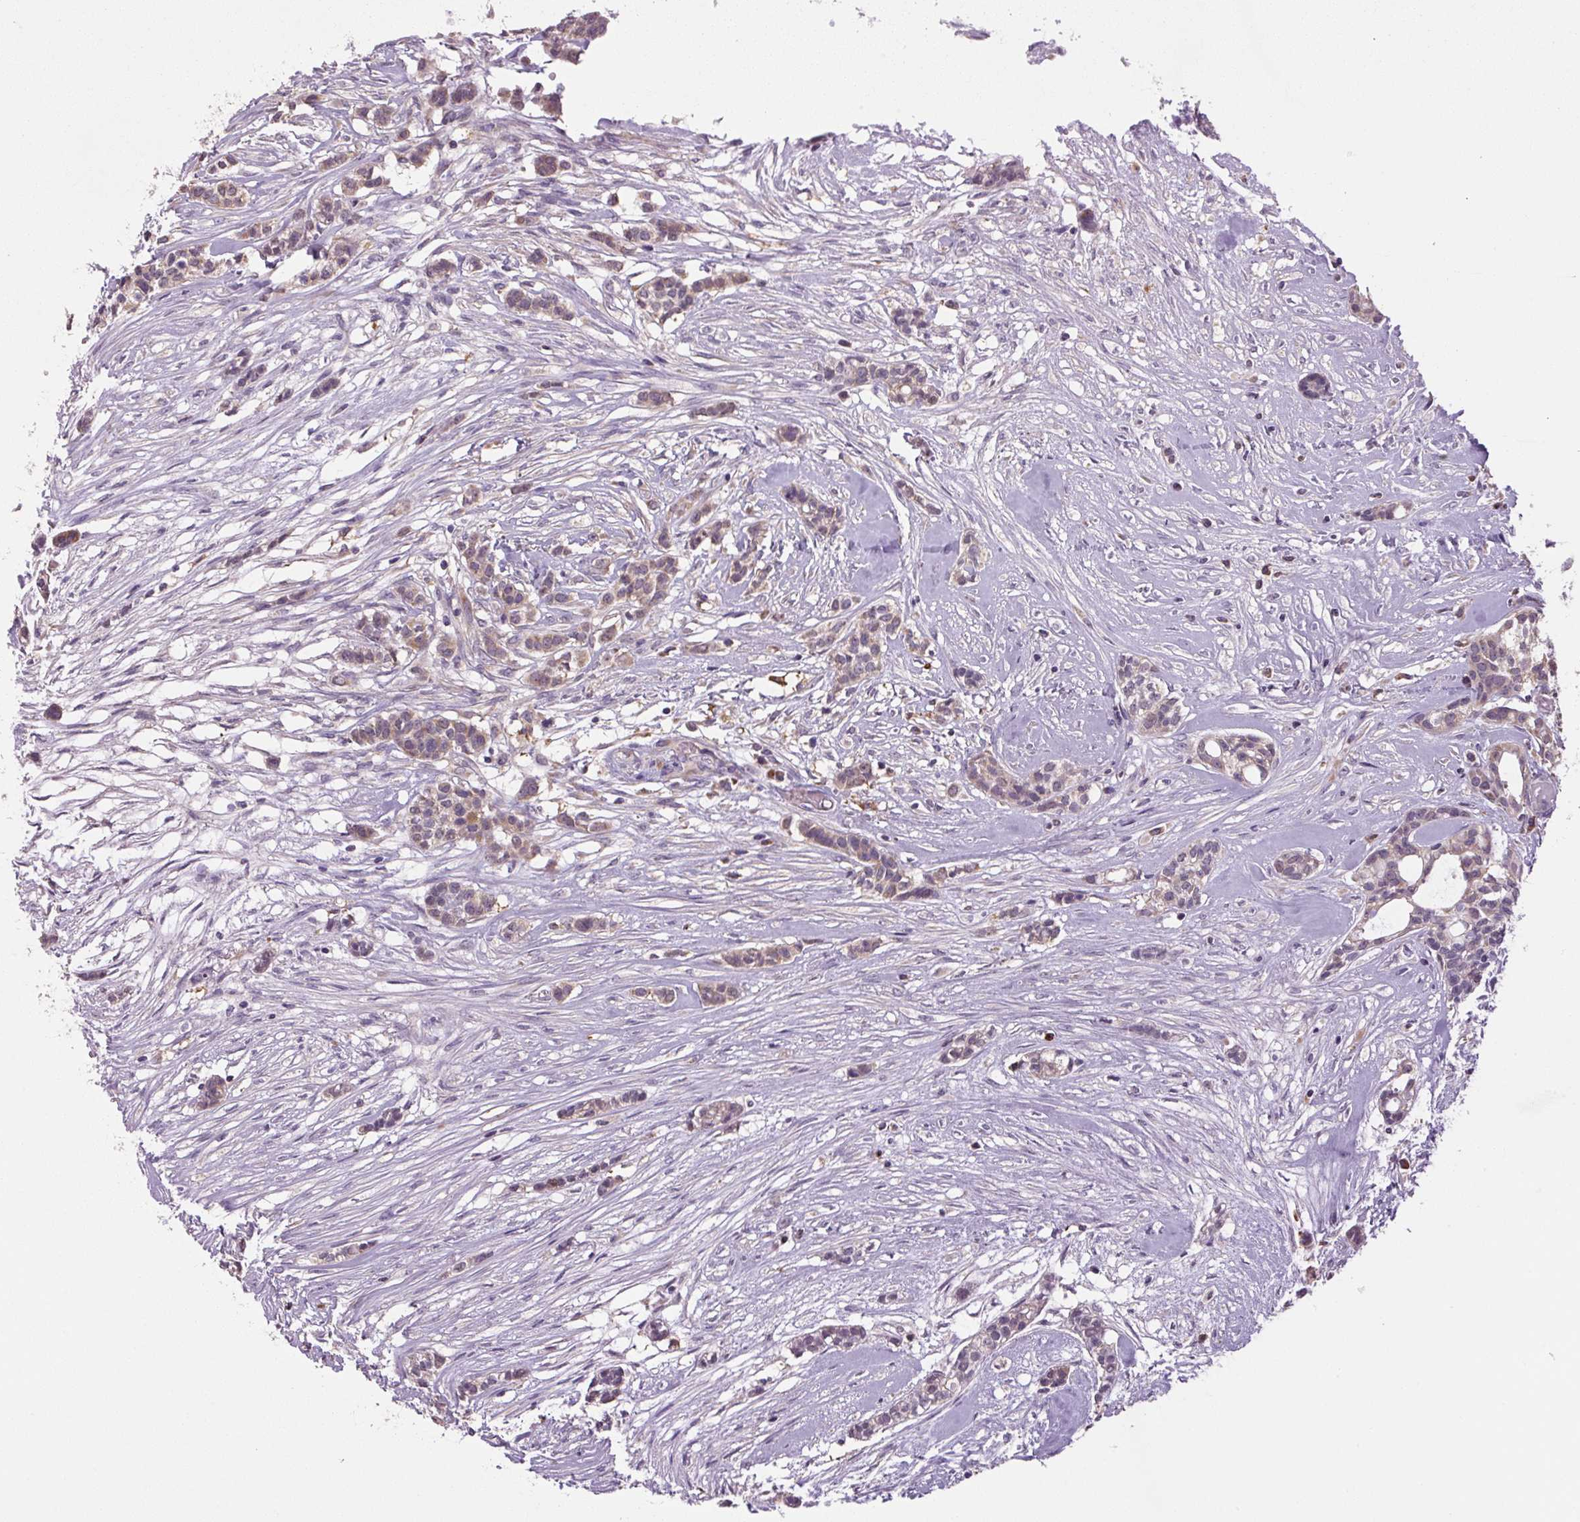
{"staining": {"intensity": "weak", "quantity": ">75%", "location": "cytoplasmic/membranous"}, "tissue": "head and neck cancer", "cell_type": "Tumor cells", "image_type": "cancer", "snomed": [{"axis": "morphology", "description": "Adenocarcinoma, NOS"}, {"axis": "topography", "description": "Head-Neck"}], "caption": "This is an image of immunohistochemistry (IHC) staining of head and neck adenocarcinoma, which shows weak expression in the cytoplasmic/membranous of tumor cells.", "gene": "SGF29", "patient": {"sex": "male", "age": 81}}